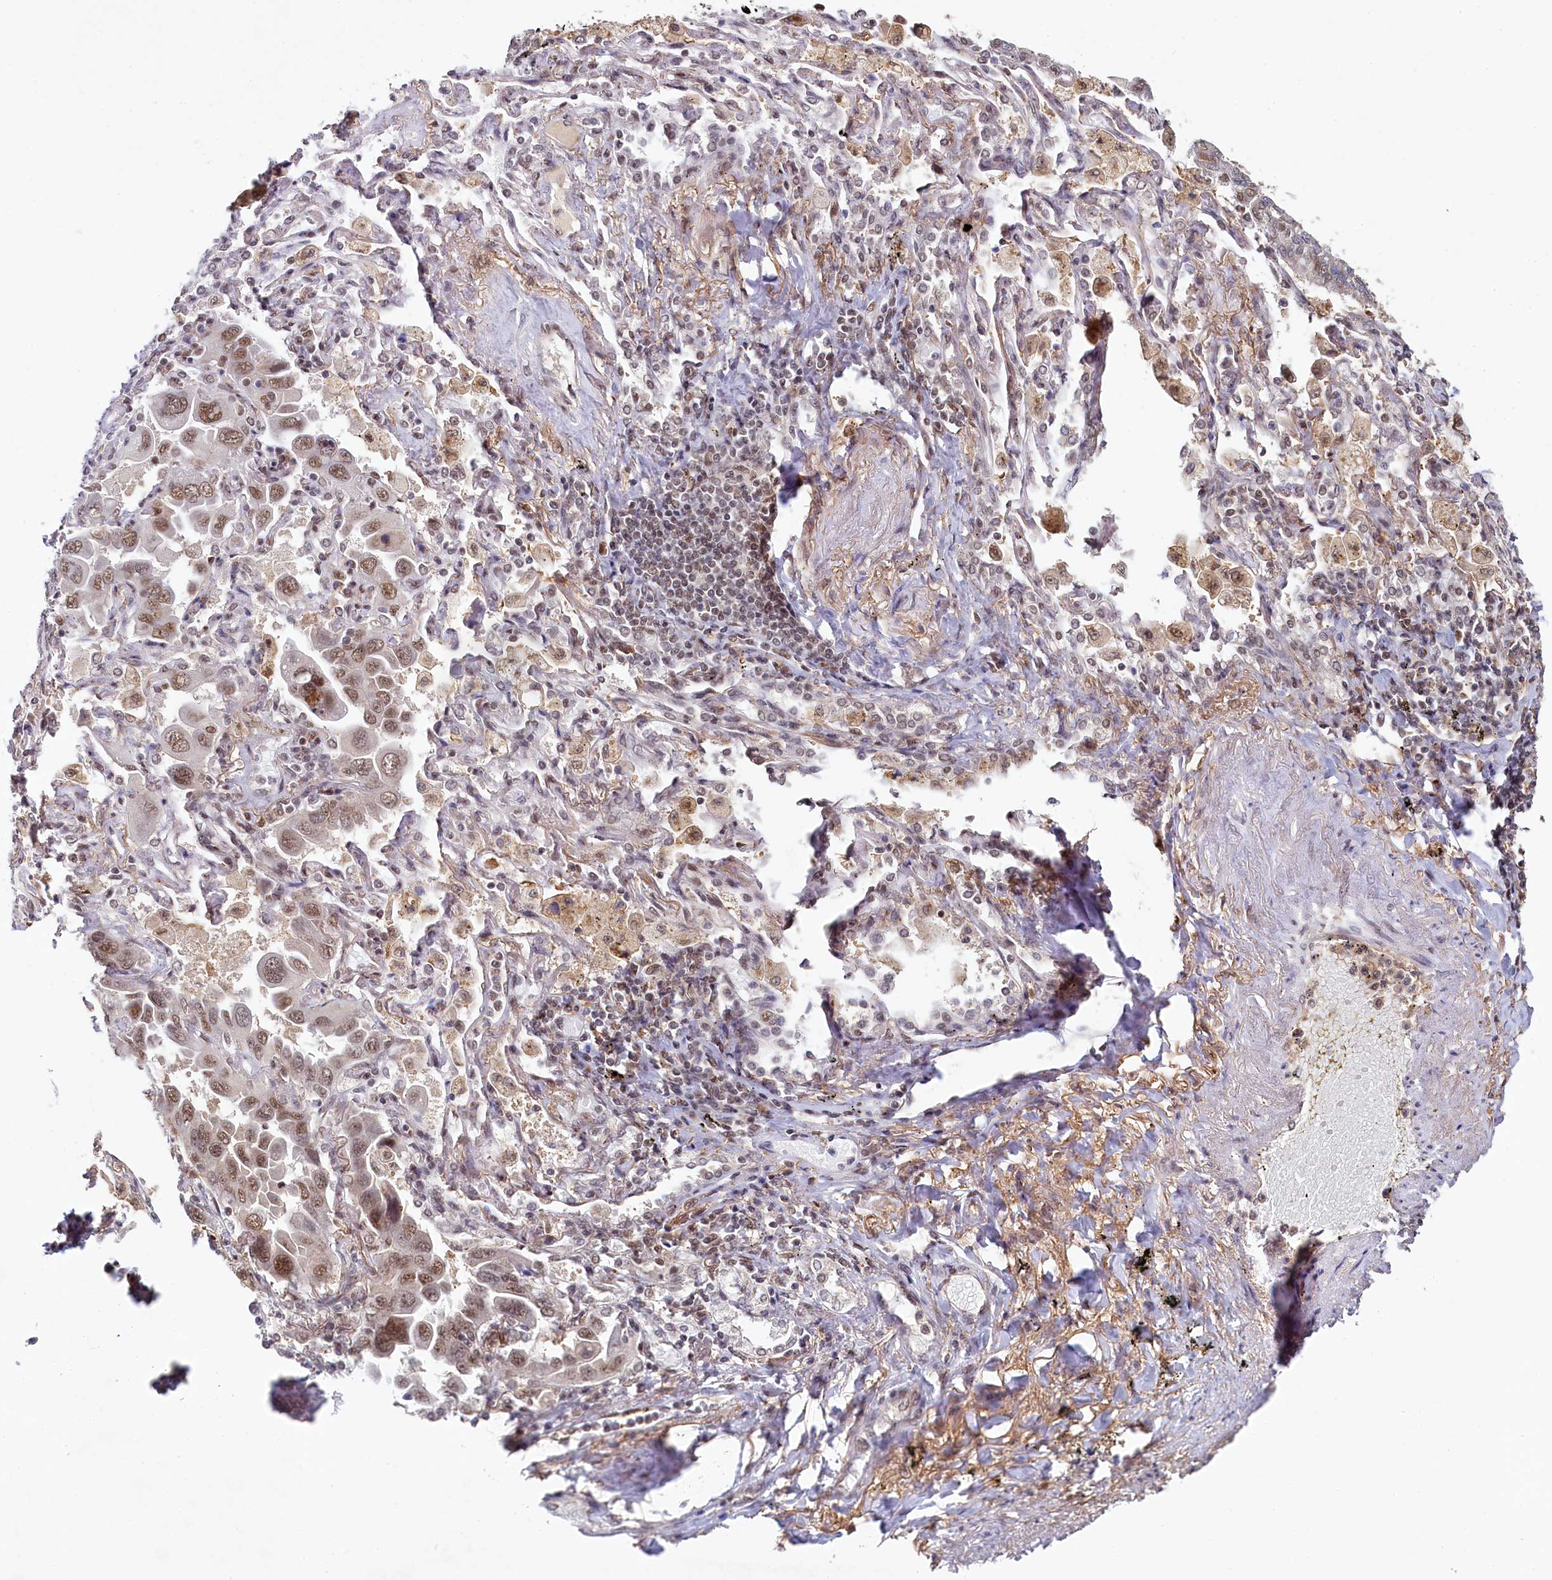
{"staining": {"intensity": "moderate", "quantity": ">75%", "location": "nuclear"}, "tissue": "lung cancer", "cell_type": "Tumor cells", "image_type": "cancer", "snomed": [{"axis": "morphology", "description": "Adenocarcinoma, NOS"}, {"axis": "topography", "description": "Lung"}], "caption": "Human lung adenocarcinoma stained with a protein marker shows moderate staining in tumor cells.", "gene": "PPHLN1", "patient": {"sex": "male", "age": 64}}